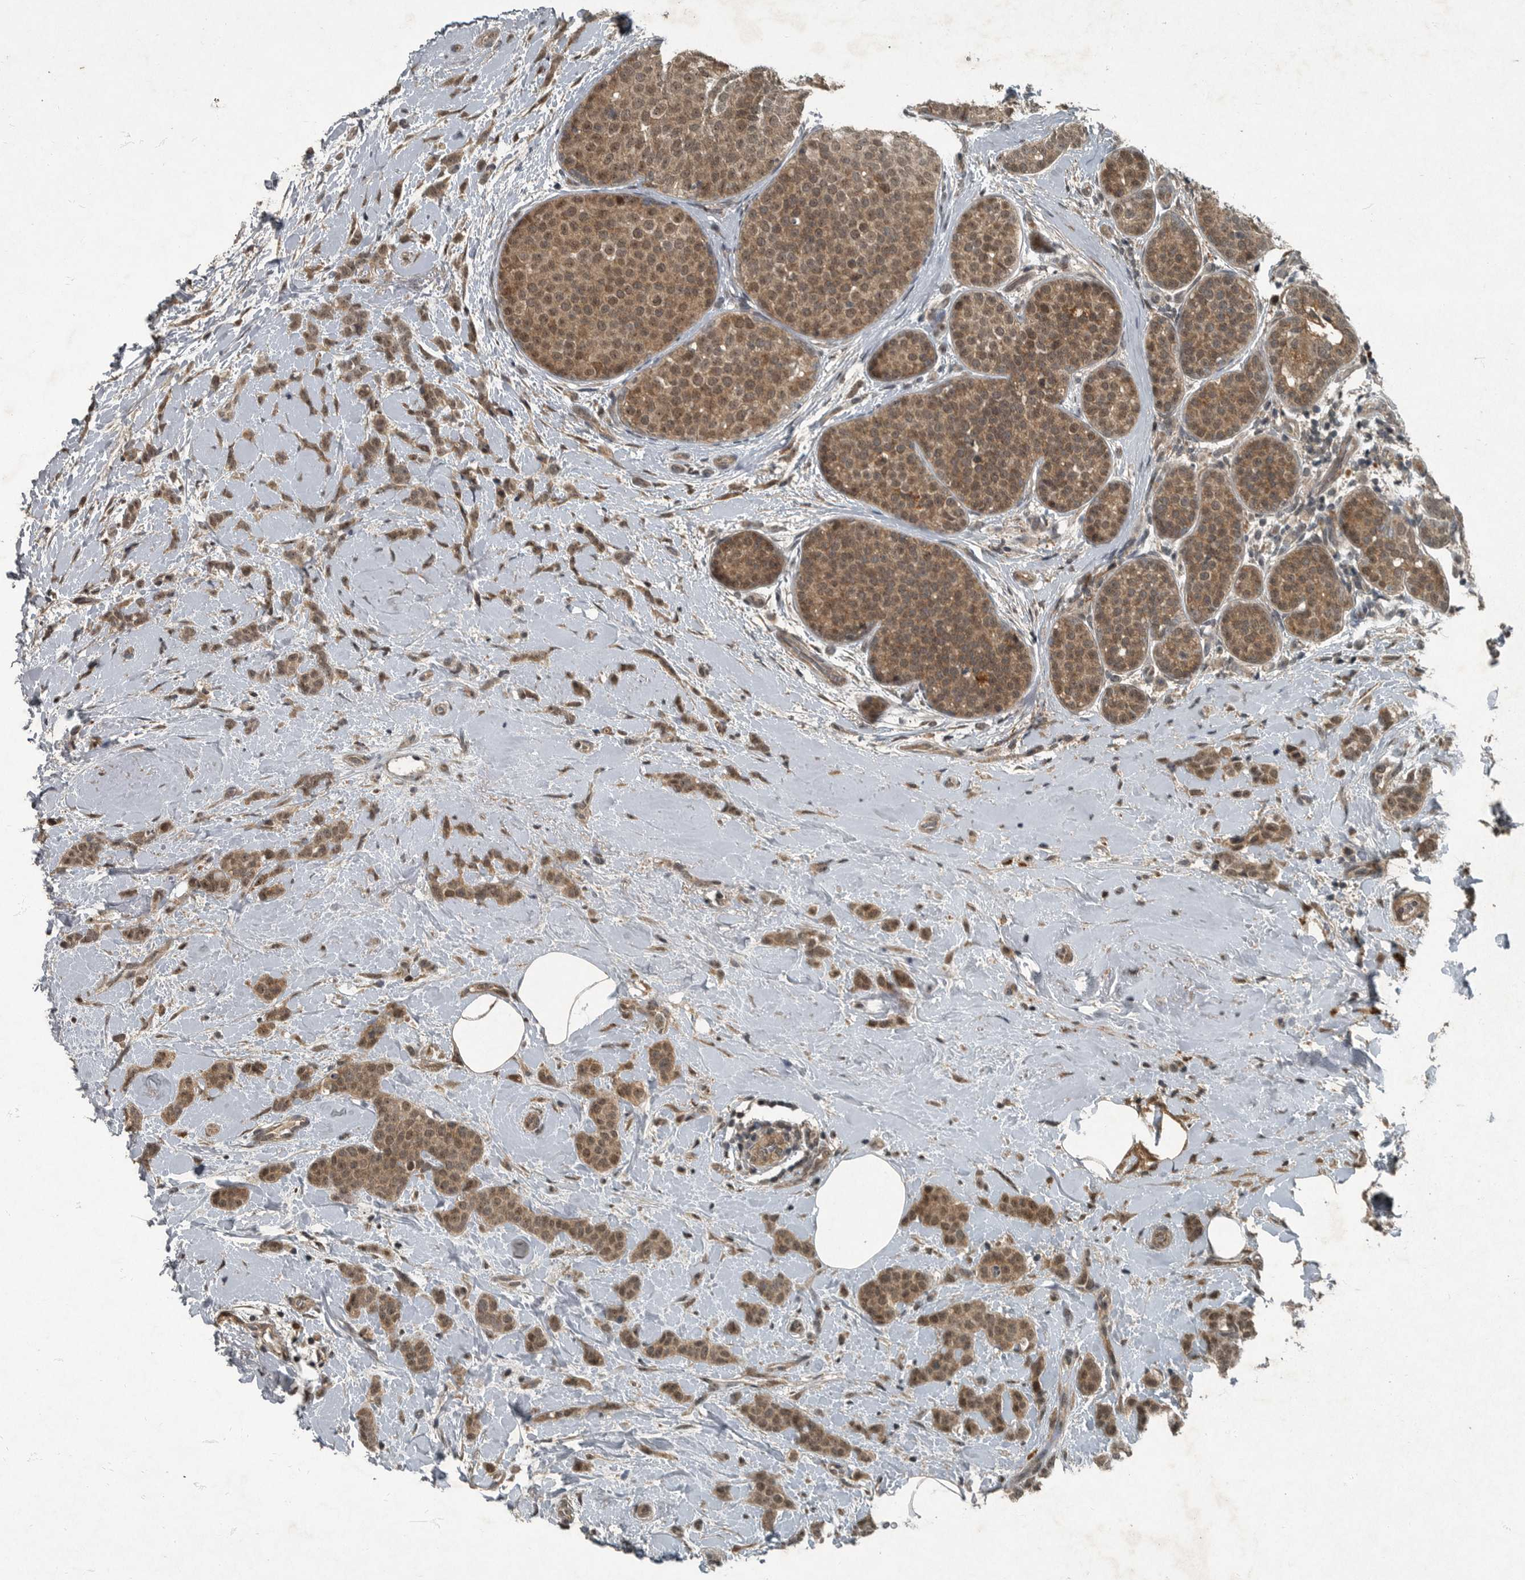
{"staining": {"intensity": "moderate", "quantity": ">75%", "location": "cytoplasmic/membranous,nuclear"}, "tissue": "breast cancer", "cell_type": "Tumor cells", "image_type": "cancer", "snomed": [{"axis": "morphology", "description": "Lobular carcinoma, in situ"}, {"axis": "morphology", "description": "Lobular carcinoma"}, {"axis": "topography", "description": "Breast"}], "caption": "A brown stain labels moderate cytoplasmic/membranous and nuclear positivity of a protein in breast lobular carcinoma tumor cells.", "gene": "FOXO1", "patient": {"sex": "female", "age": 41}}